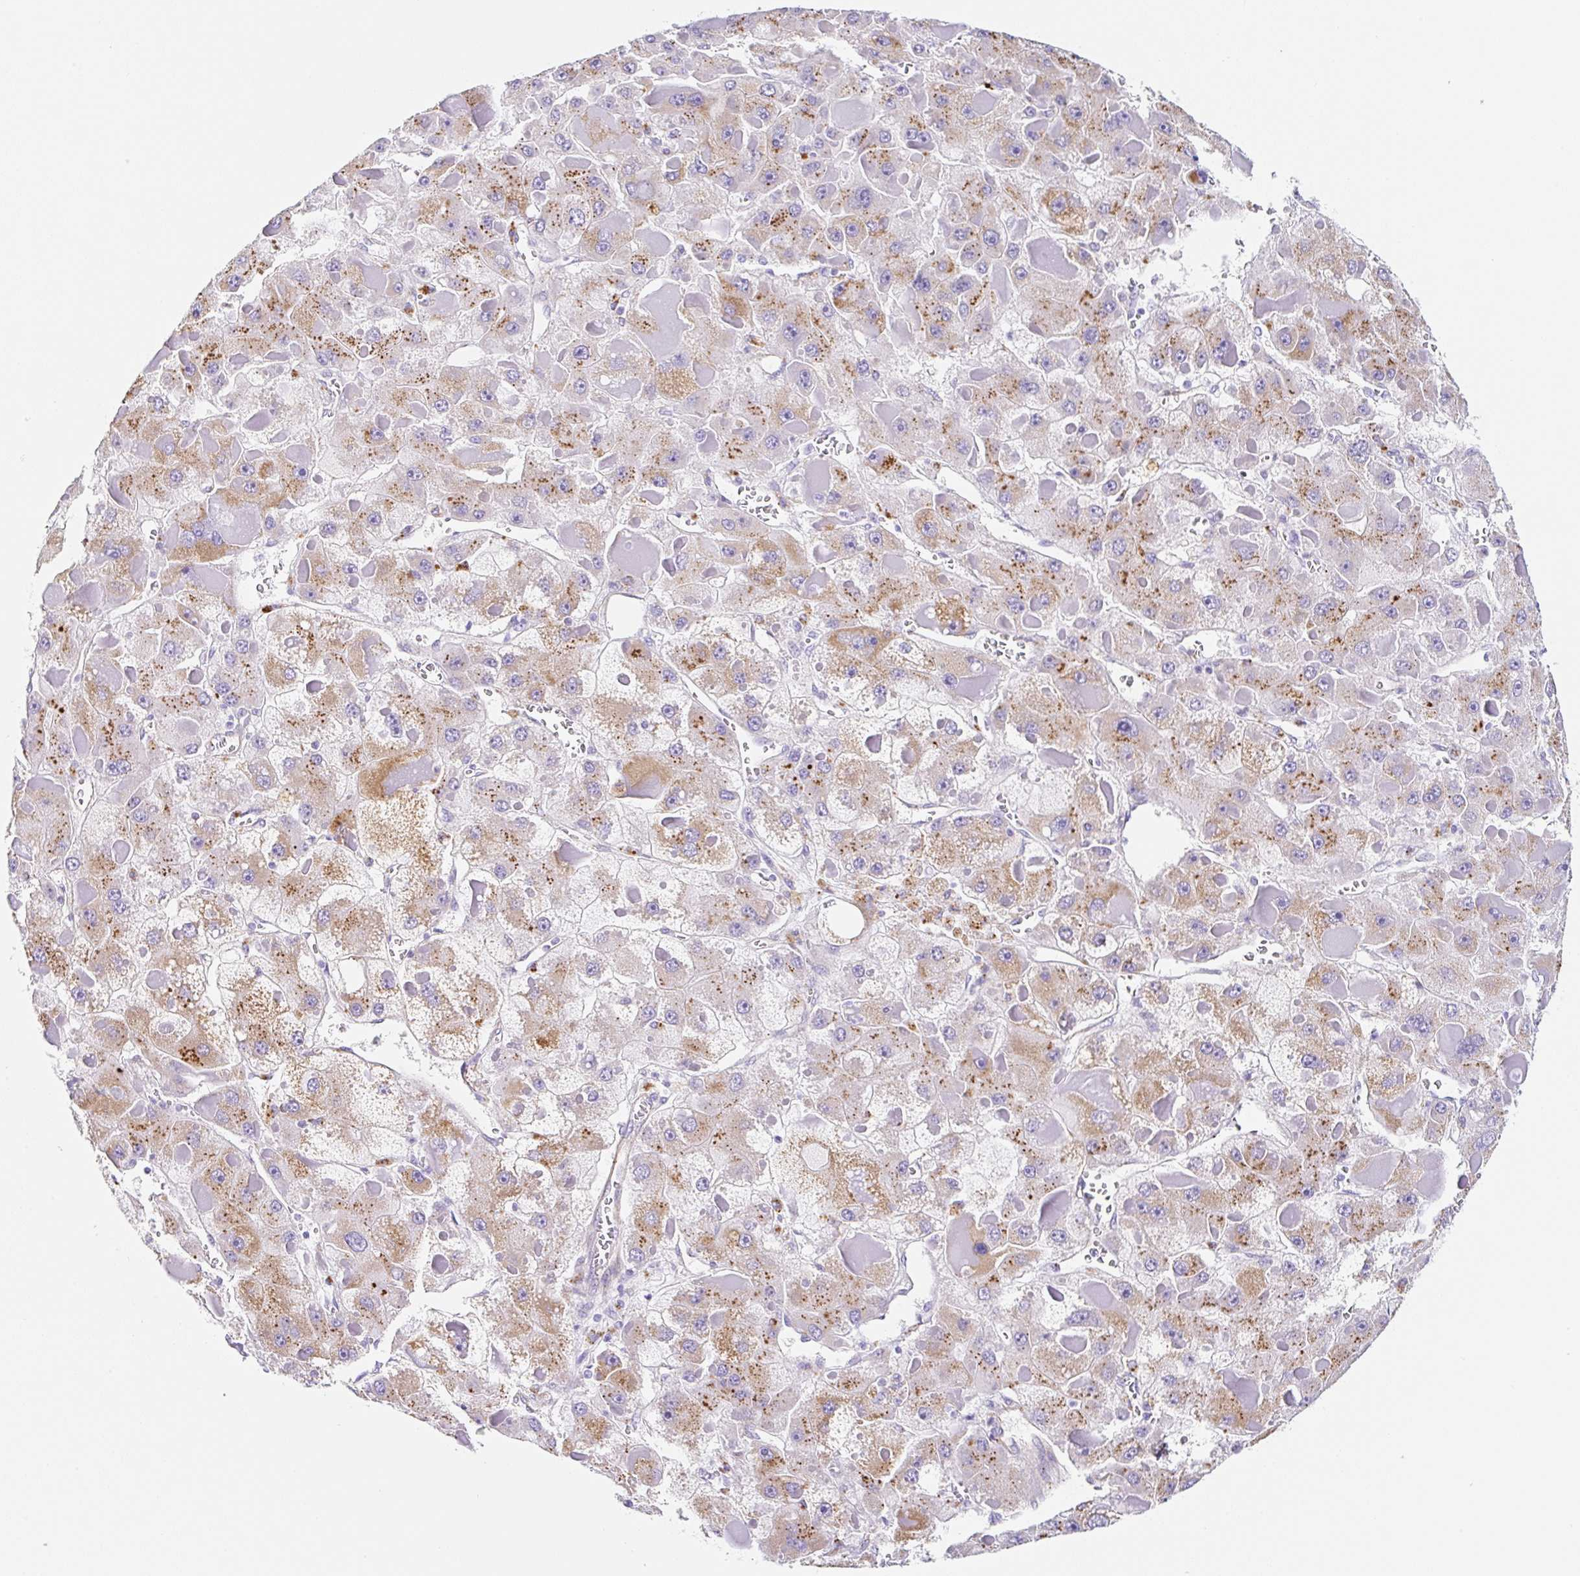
{"staining": {"intensity": "moderate", "quantity": ">75%", "location": "cytoplasmic/membranous"}, "tissue": "liver cancer", "cell_type": "Tumor cells", "image_type": "cancer", "snomed": [{"axis": "morphology", "description": "Carcinoma, Hepatocellular, NOS"}, {"axis": "topography", "description": "Liver"}], "caption": "Human liver cancer stained with a brown dye shows moderate cytoplasmic/membranous positive positivity in about >75% of tumor cells.", "gene": "DKK4", "patient": {"sex": "female", "age": 73}}